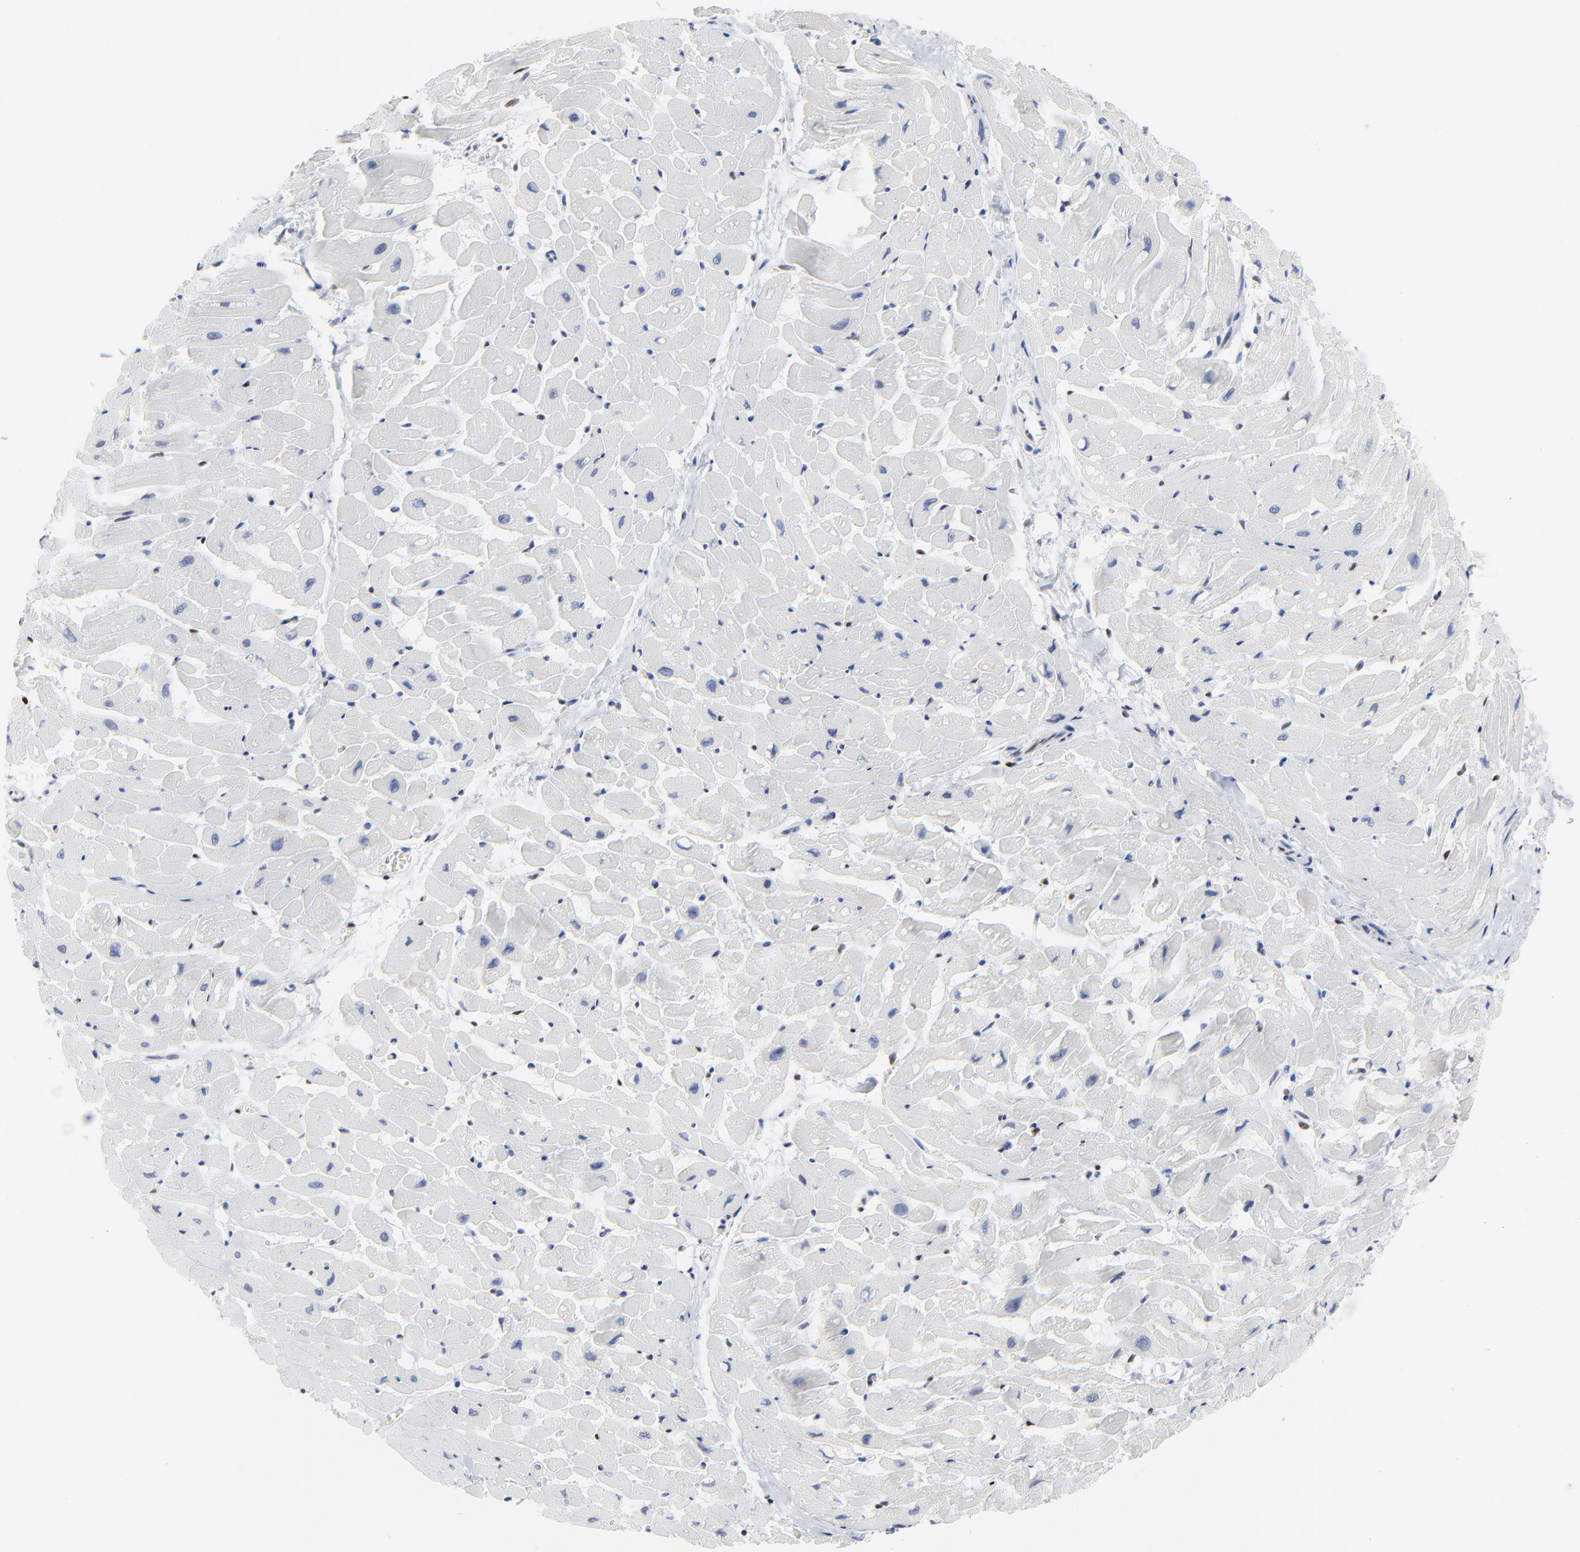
{"staining": {"intensity": "negative", "quantity": "none", "location": "none"}, "tissue": "heart muscle", "cell_type": "Cardiomyocytes", "image_type": "normal", "snomed": [{"axis": "morphology", "description": "Normal tissue, NOS"}, {"axis": "topography", "description": "Heart"}], "caption": "DAB immunohistochemical staining of normal heart muscle demonstrates no significant staining in cardiomyocytes.", "gene": "JUN", "patient": {"sex": "male", "age": 45}}